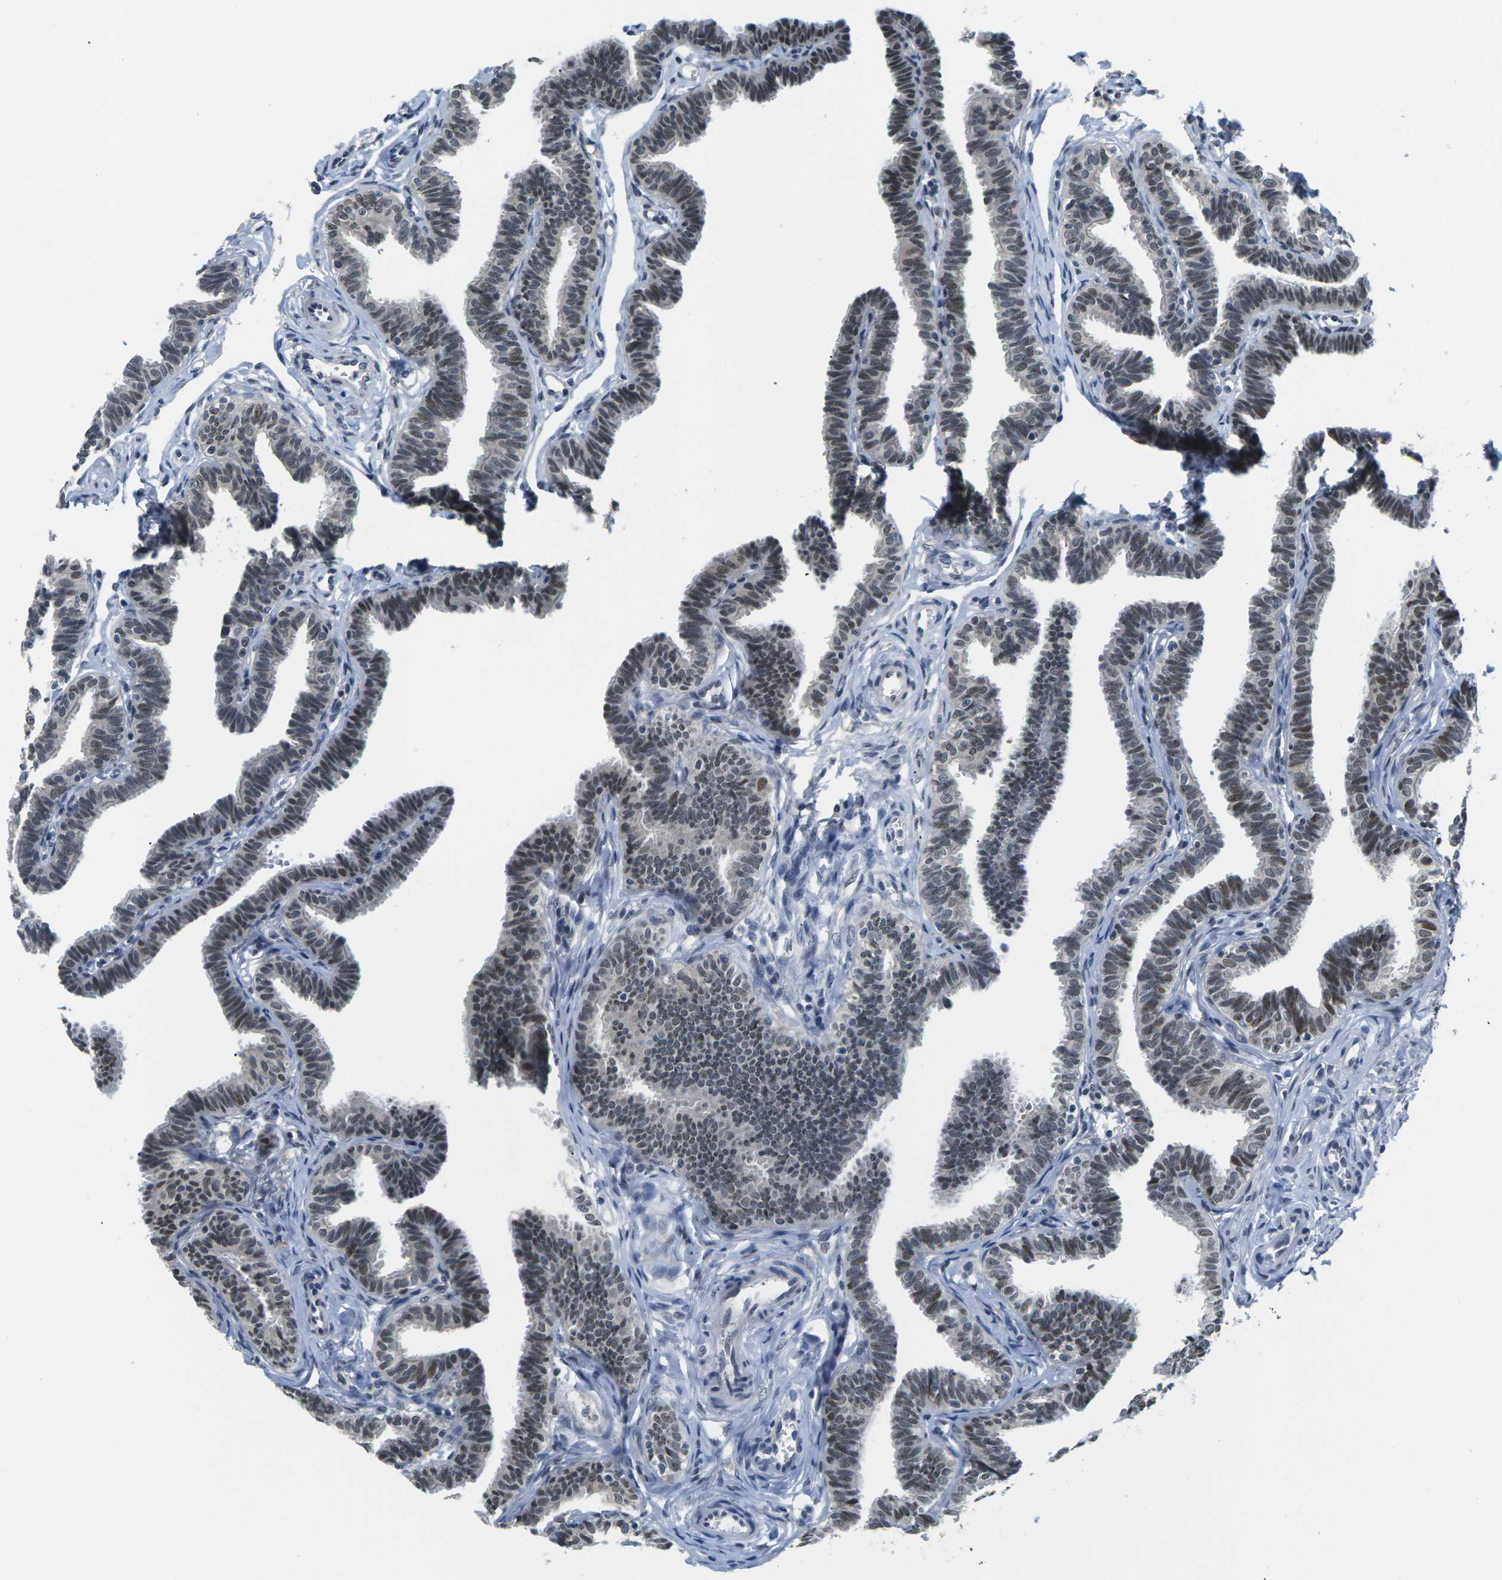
{"staining": {"intensity": "moderate", "quantity": ">75%", "location": "nuclear"}, "tissue": "fallopian tube", "cell_type": "Glandular cells", "image_type": "normal", "snomed": [{"axis": "morphology", "description": "Normal tissue, NOS"}, {"axis": "topography", "description": "Fallopian tube"}, {"axis": "topography", "description": "Ovary"}], "caption": "Protein expression analysis of normal human fallopian tube reveals moderate nuclear expression in approximately >75% of glandular cells.", "gene": "NSRP1", "patient": {"sex": "female", "age": 23}}